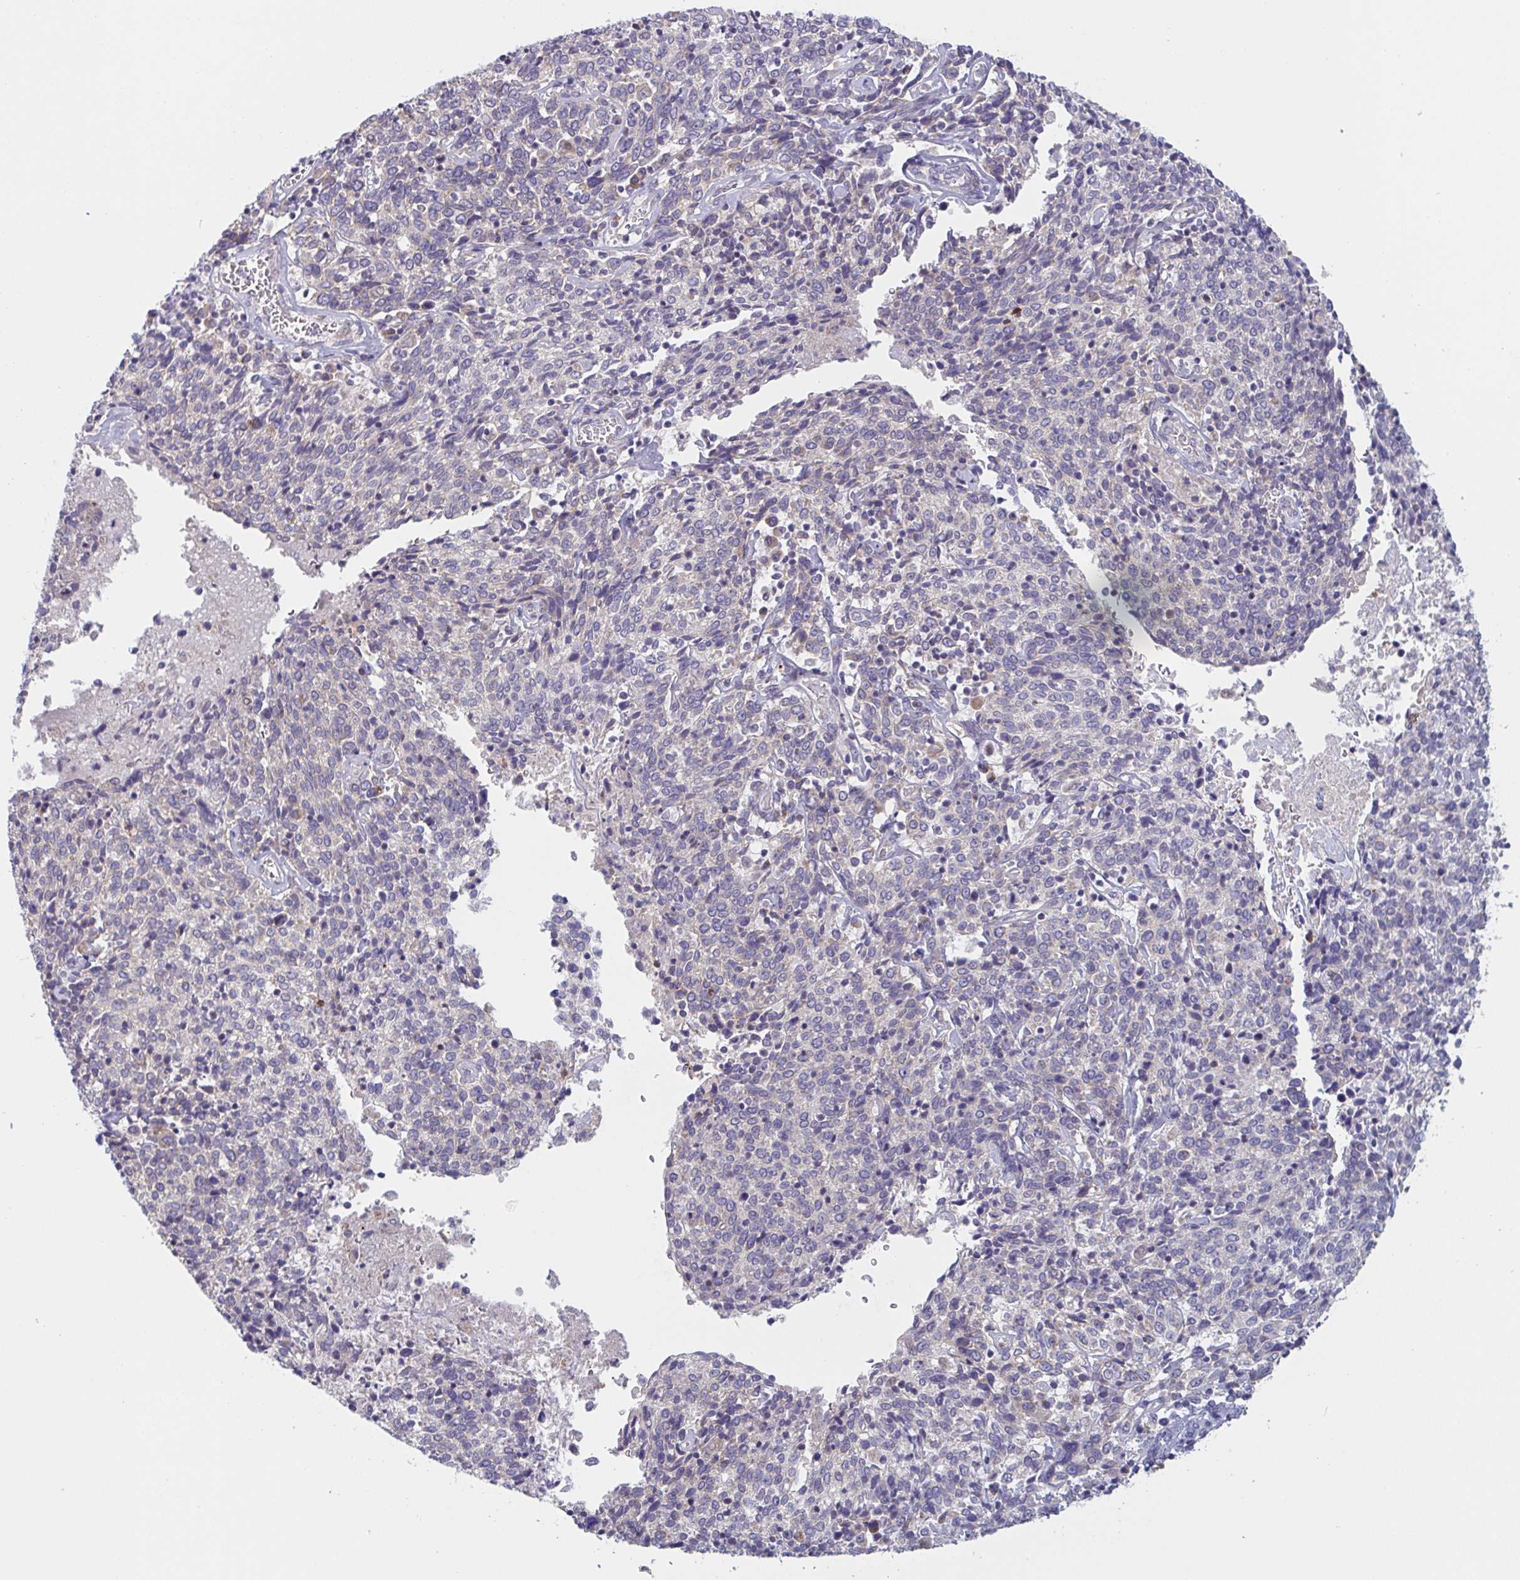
{"staining": {"intensity": "weak", "quantity": "<25%", "location": "cytoplasmic/membranous"}, "tissue": "cervical cancer", "cell_type": "Tumor cells", "image_type": "cancer", "snomed": [{"axis": "morphology", "description": "Squamous cell carcinoma, NOS"}, {"axis": "topography", "description": "Cervix"}], "caption": "The micrograph exhibits no staining of tumor cells in squamous cell carcinoma (cervical). (Immunohistochemistry, brightfield microscopy, high magnification).", "gene": "MRPS2", "patient": {"sex": "female", "age": 46}}